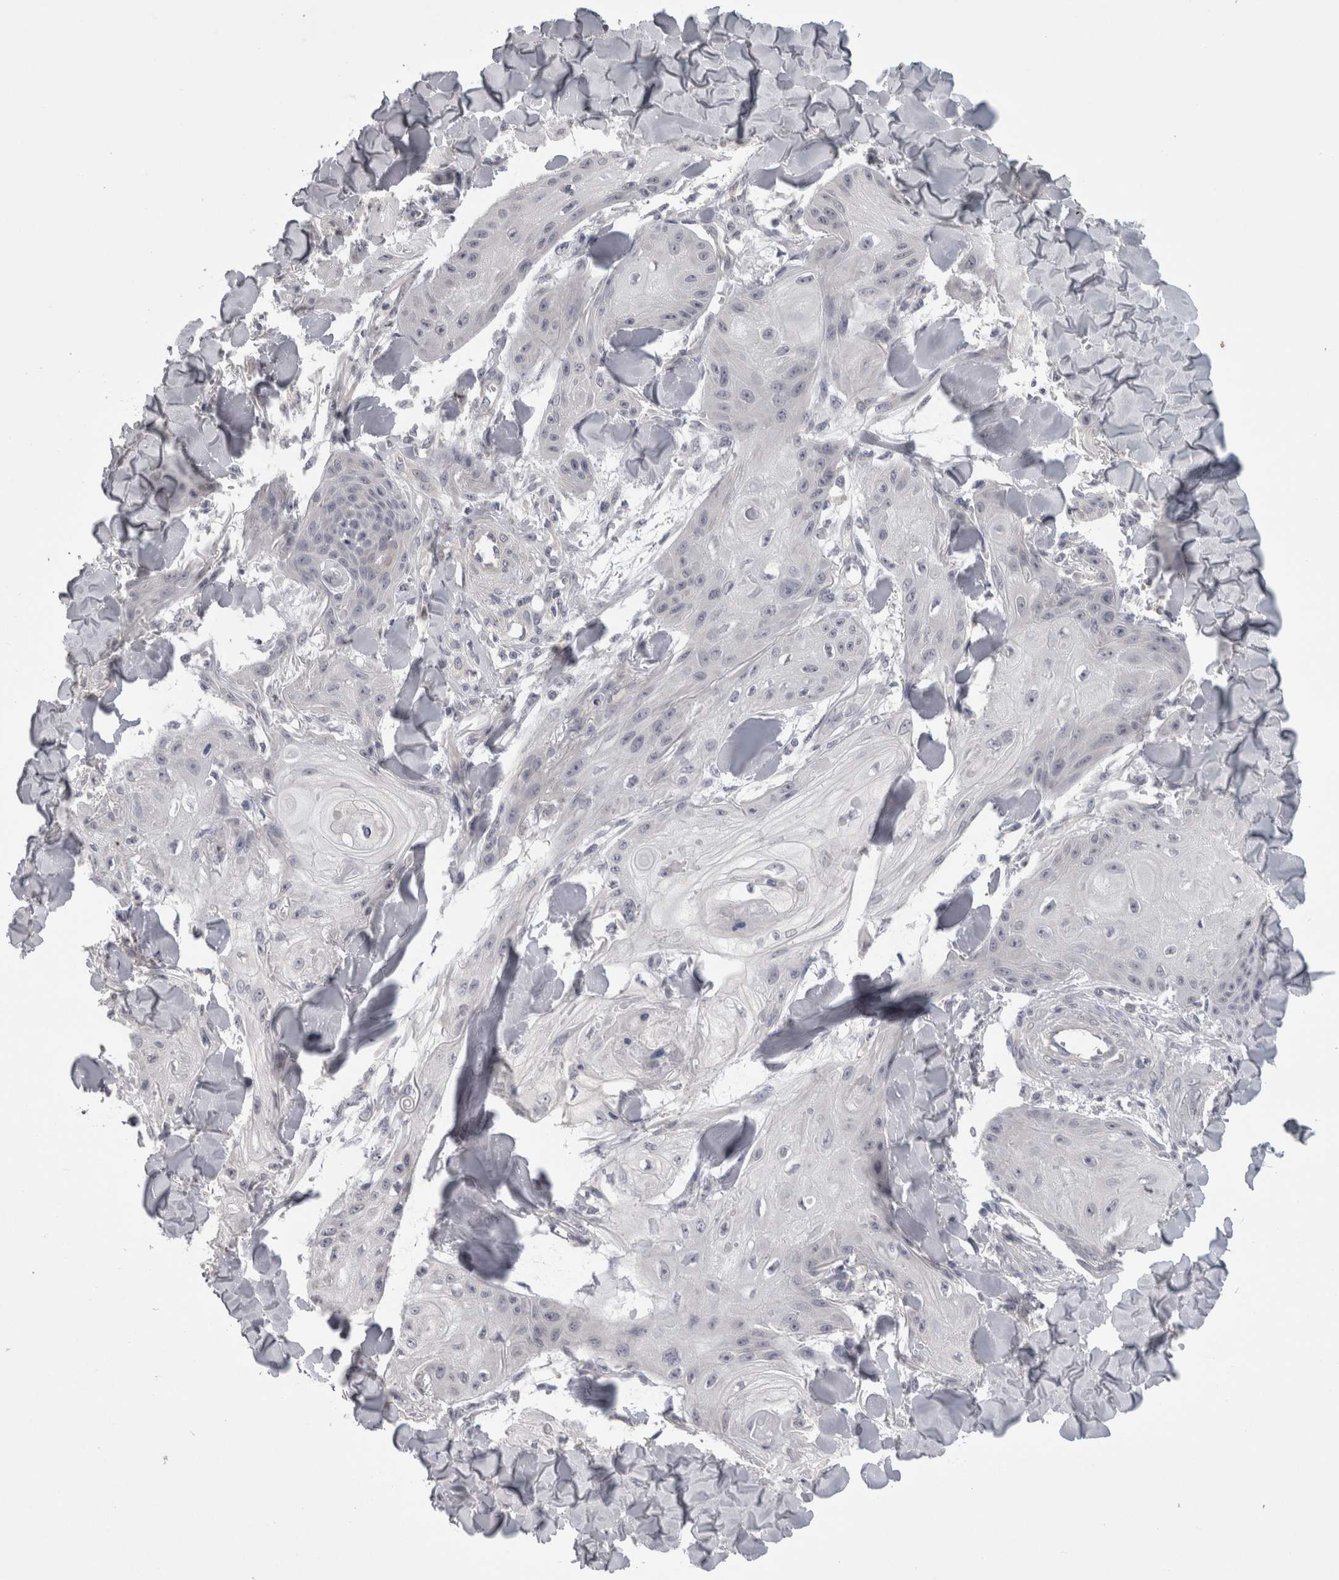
{"staining": {"intensity": "negative", "quantity": "none", "location": "none"}, "tissue": "skin cancer", "cell_type": "Tumor cells", "image_type": "cancer", "snomed": [{"axis": "morphology", "description": "Squamous cell carcinoma, NOS"}, {"axis": "topography", "description": "Skin"}], "caption": "IHC histopathology image of neoplastic tissue: skin cancer (squamous cell carcinoma) stained with DAB (3,3'-diaminobenzidine) demonstrates no significant protein staining in tumor cells. (DAB (3,3'-diaminobenzidine) IHC visualized using brightfield microscopy, high magnification).", "gene": "PON3", "patient": {"sex": "male", "age": 74}}